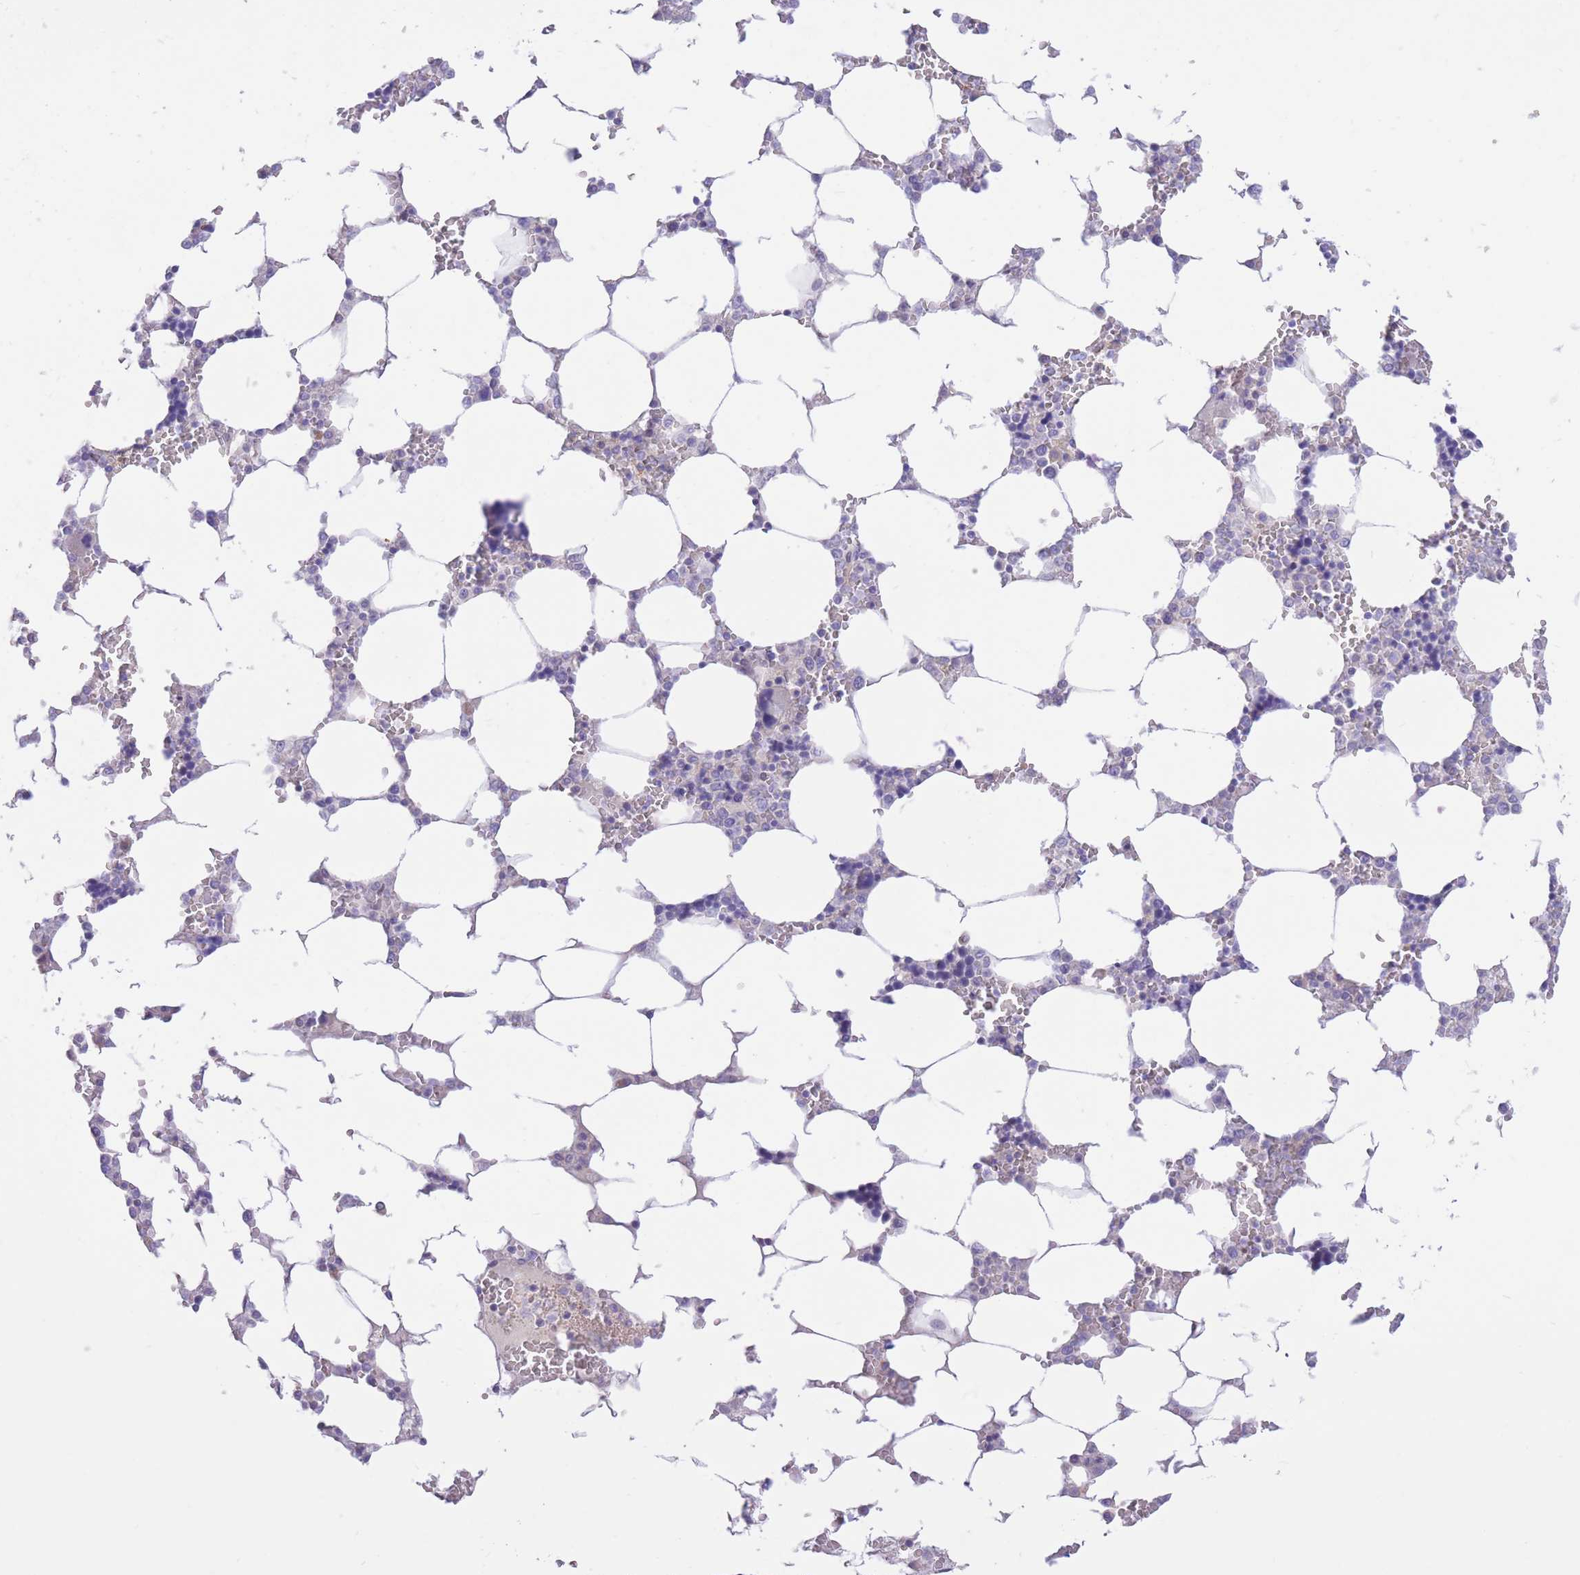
{"staining": {"intensity": "weak", "quantity": "<25%", "location": "cytoplasmic/membranous"}, "tissue": "bone marrow", "cell_type": "Hematopoietic cells", "image_type": "normal", "snomed": [{"axis": "morphology", "description": "Normal tissue, NOS"}, {"axis": "topography", "description": "Bone marrow"}], "caption": "Image shows no significant protein positivity in hematopoietic cells of normal bone marrow. Nuclei are stained in blue.", "gene": "RPL39L", "patient": {"sex": "male", "age": 64}}